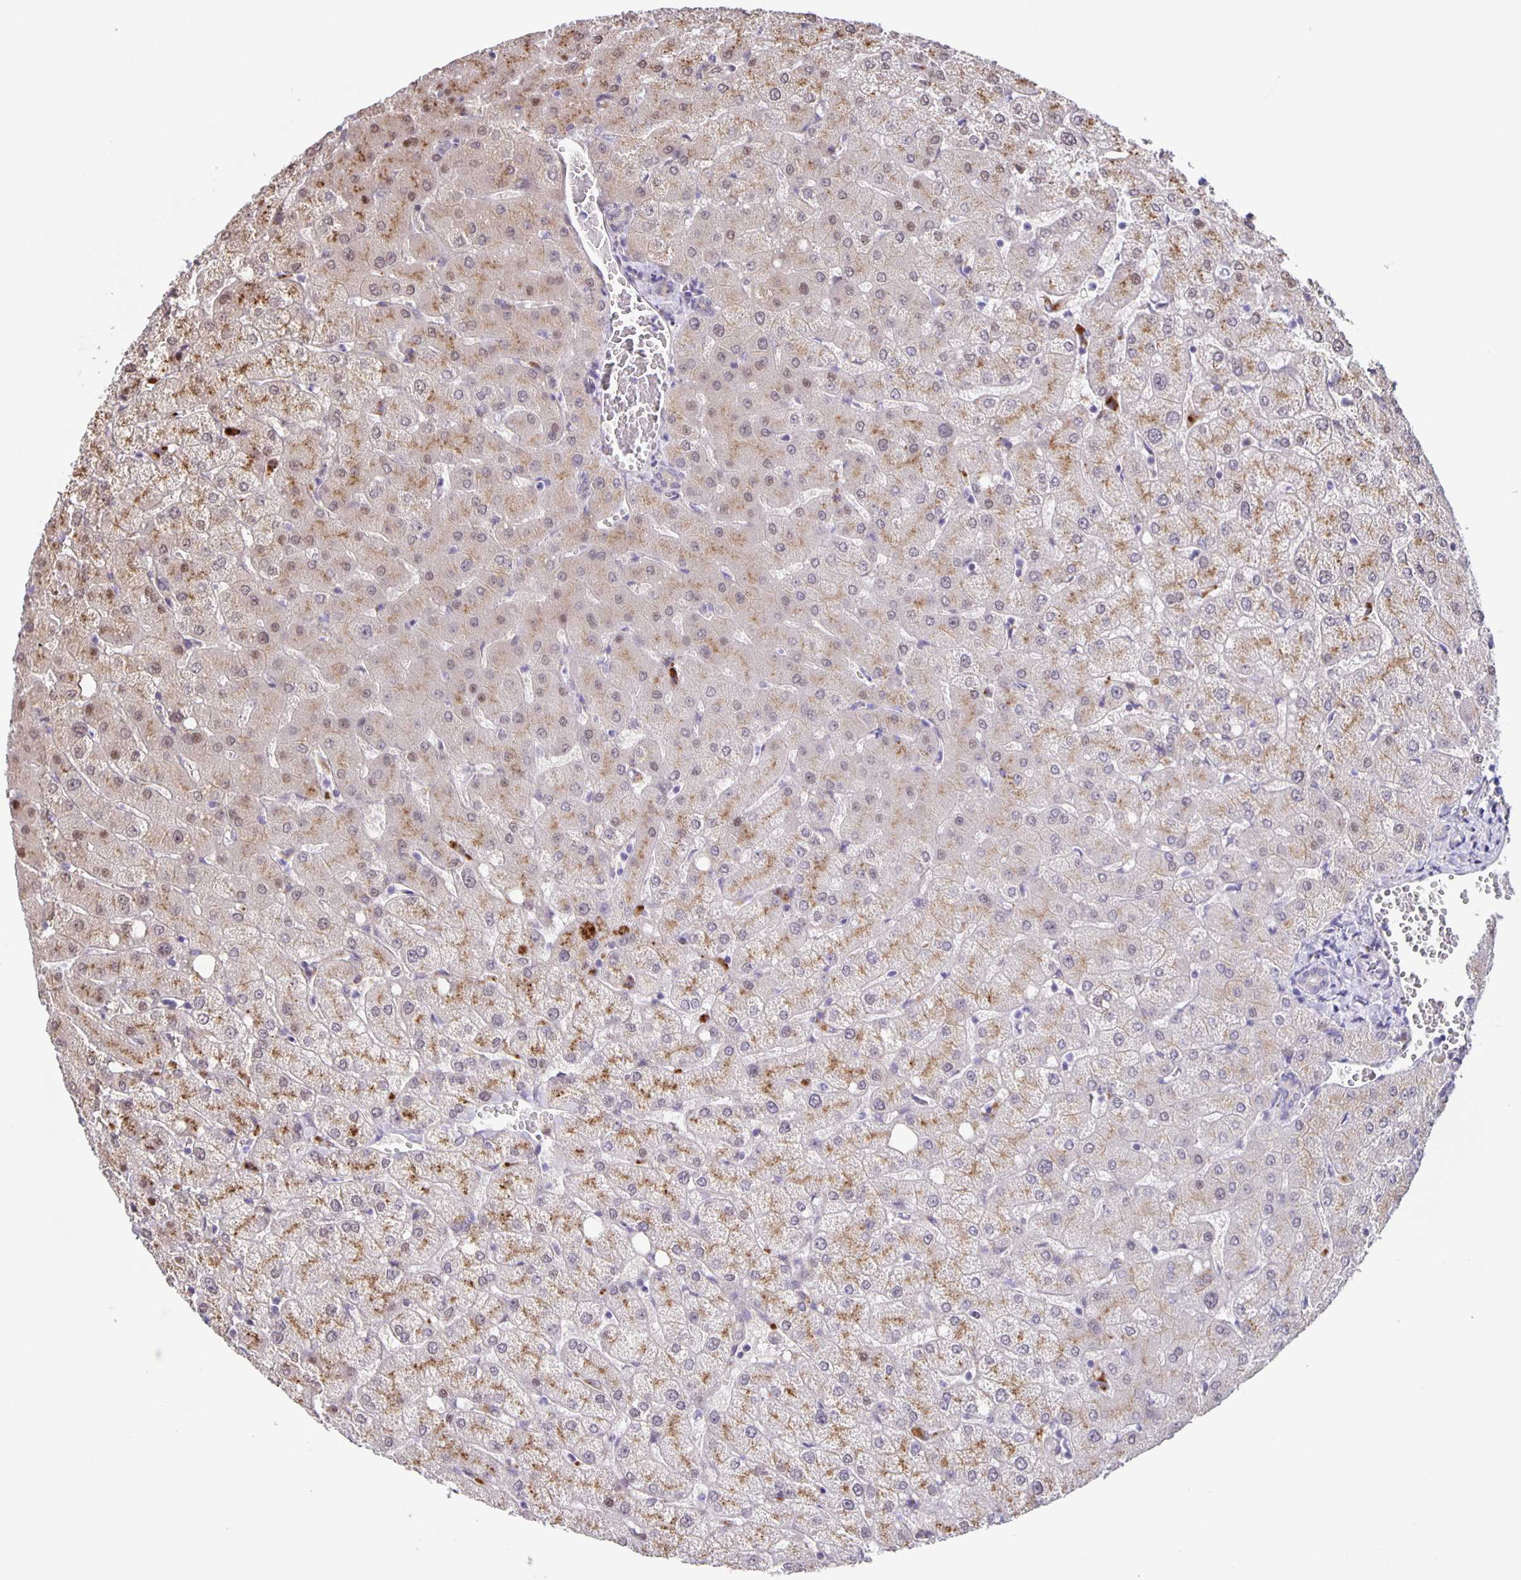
{"staining": {"intensity": "negative", "quantity": "none", "location": "none"}, "tissue": "liver", "cell_type": "Cholangiocytes", "image_type": "normal", "snomed": [{"axis": "morphology", "description": "Normal tissue, NOS"}, {"axis": "topography", "description": "Liver"}], "caption": "An immunohistochemistry (IHC) micrograph of unremarkable liver is shown. There is no staining in cholangiocytes of liver. (DAB IHC with hematoxylin counter stain).", "gene": "MAPK12", "patient": {"sex": "female", "age": 54}}